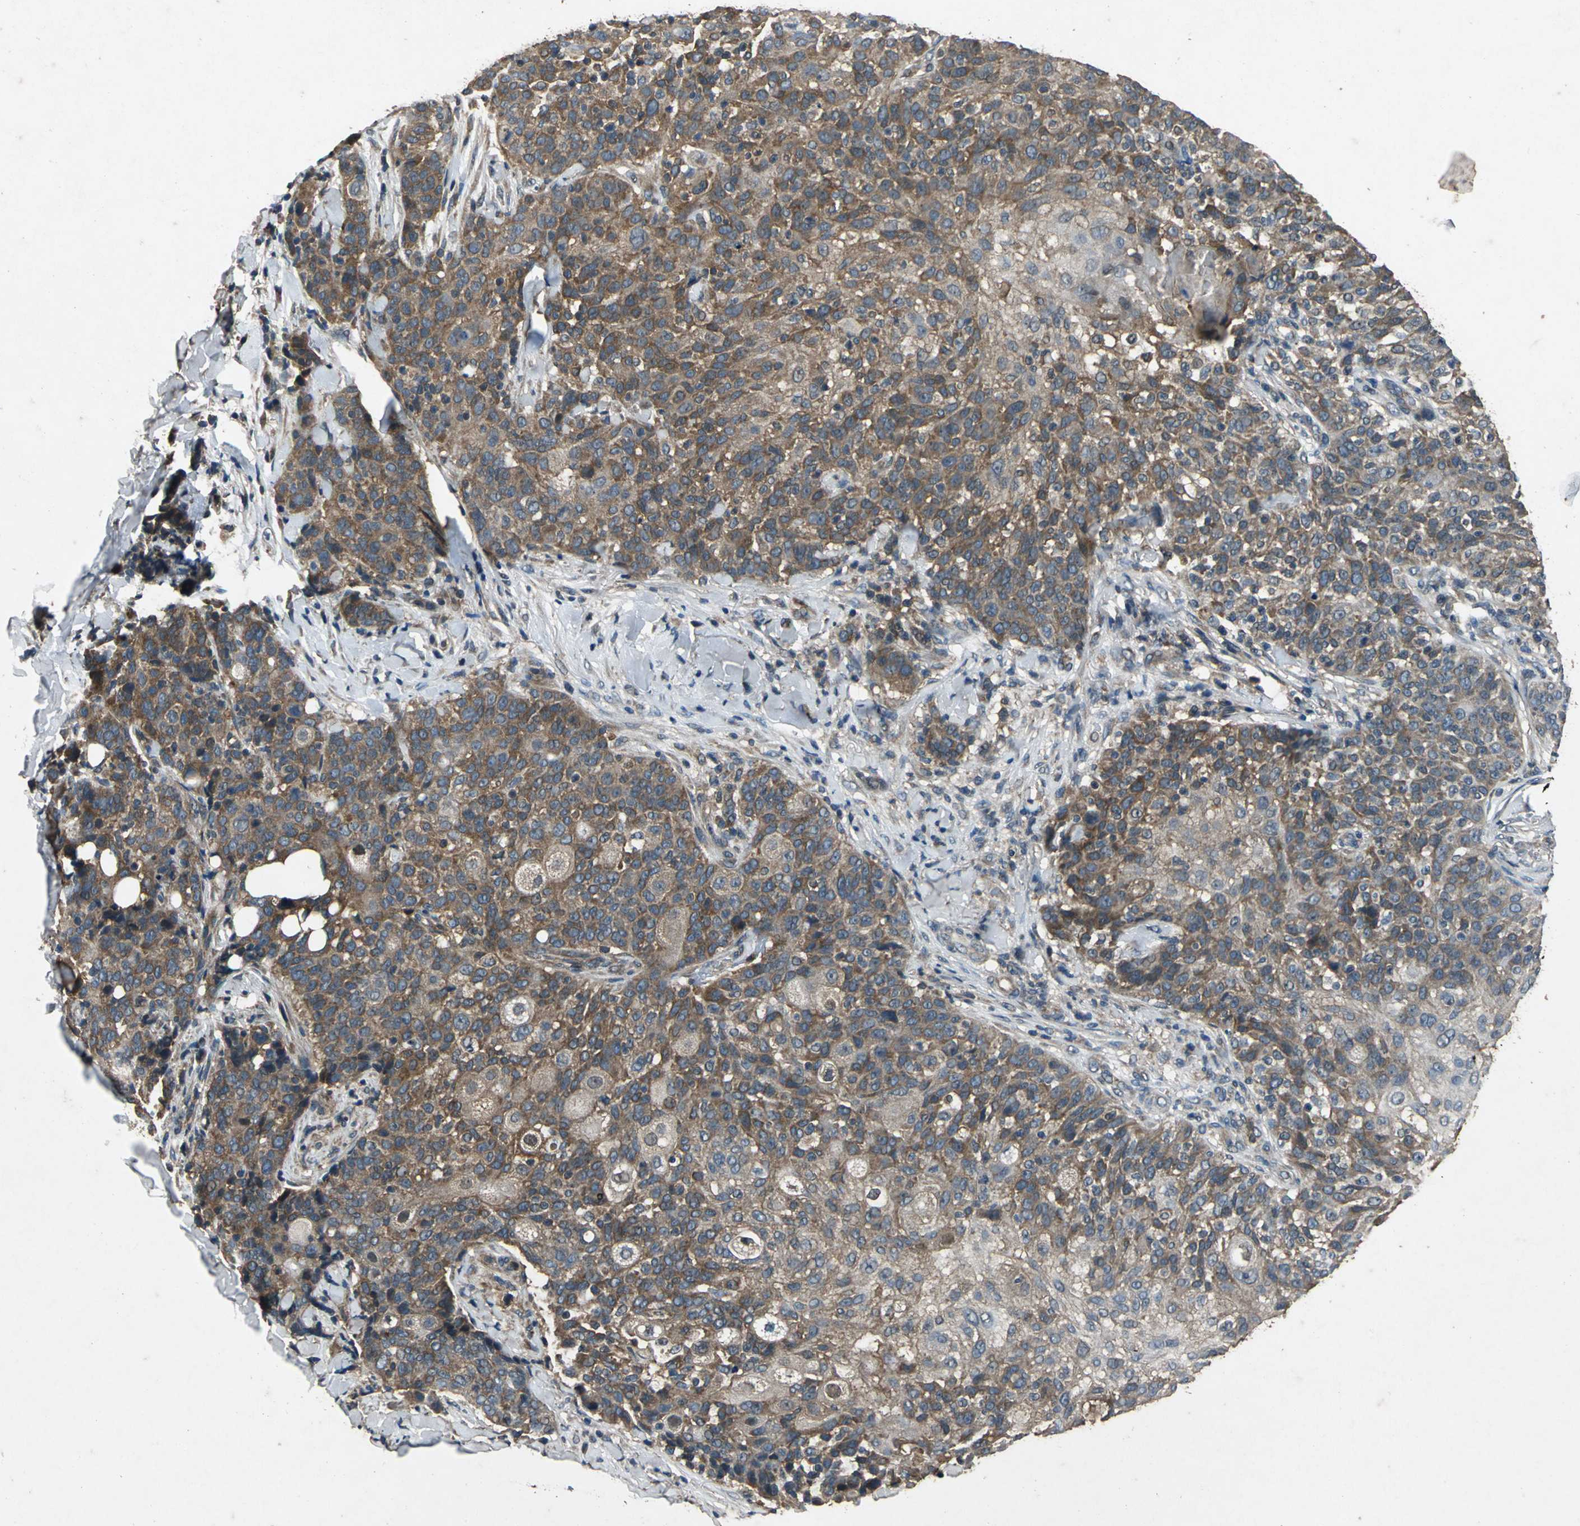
{"staining": {"intensity": "strong", "quantity": ">75%", "location": "cytoplasmic/membranous"}, "tissue": "skin cancer", "cell_type": "Tumor cells", "image_type": "cancer", "snomed": [{"axis": "morphology", "description": "Normal tissue, NOS"}, {"axis": "morphology", "description": "Squamous cell carcinoma, NOS"}, {"axis": "topography", "description": "Skin"}], "caption": "IHC (DAB (3,3'-diaminobenzidine)) staining of human skin cancer demonstrates strong cytoplasmic/membranous protein staining in approximately >75% of tumor cells.", "gene": "ZNF608", "patient": {"sex": "female", "age": 83}}